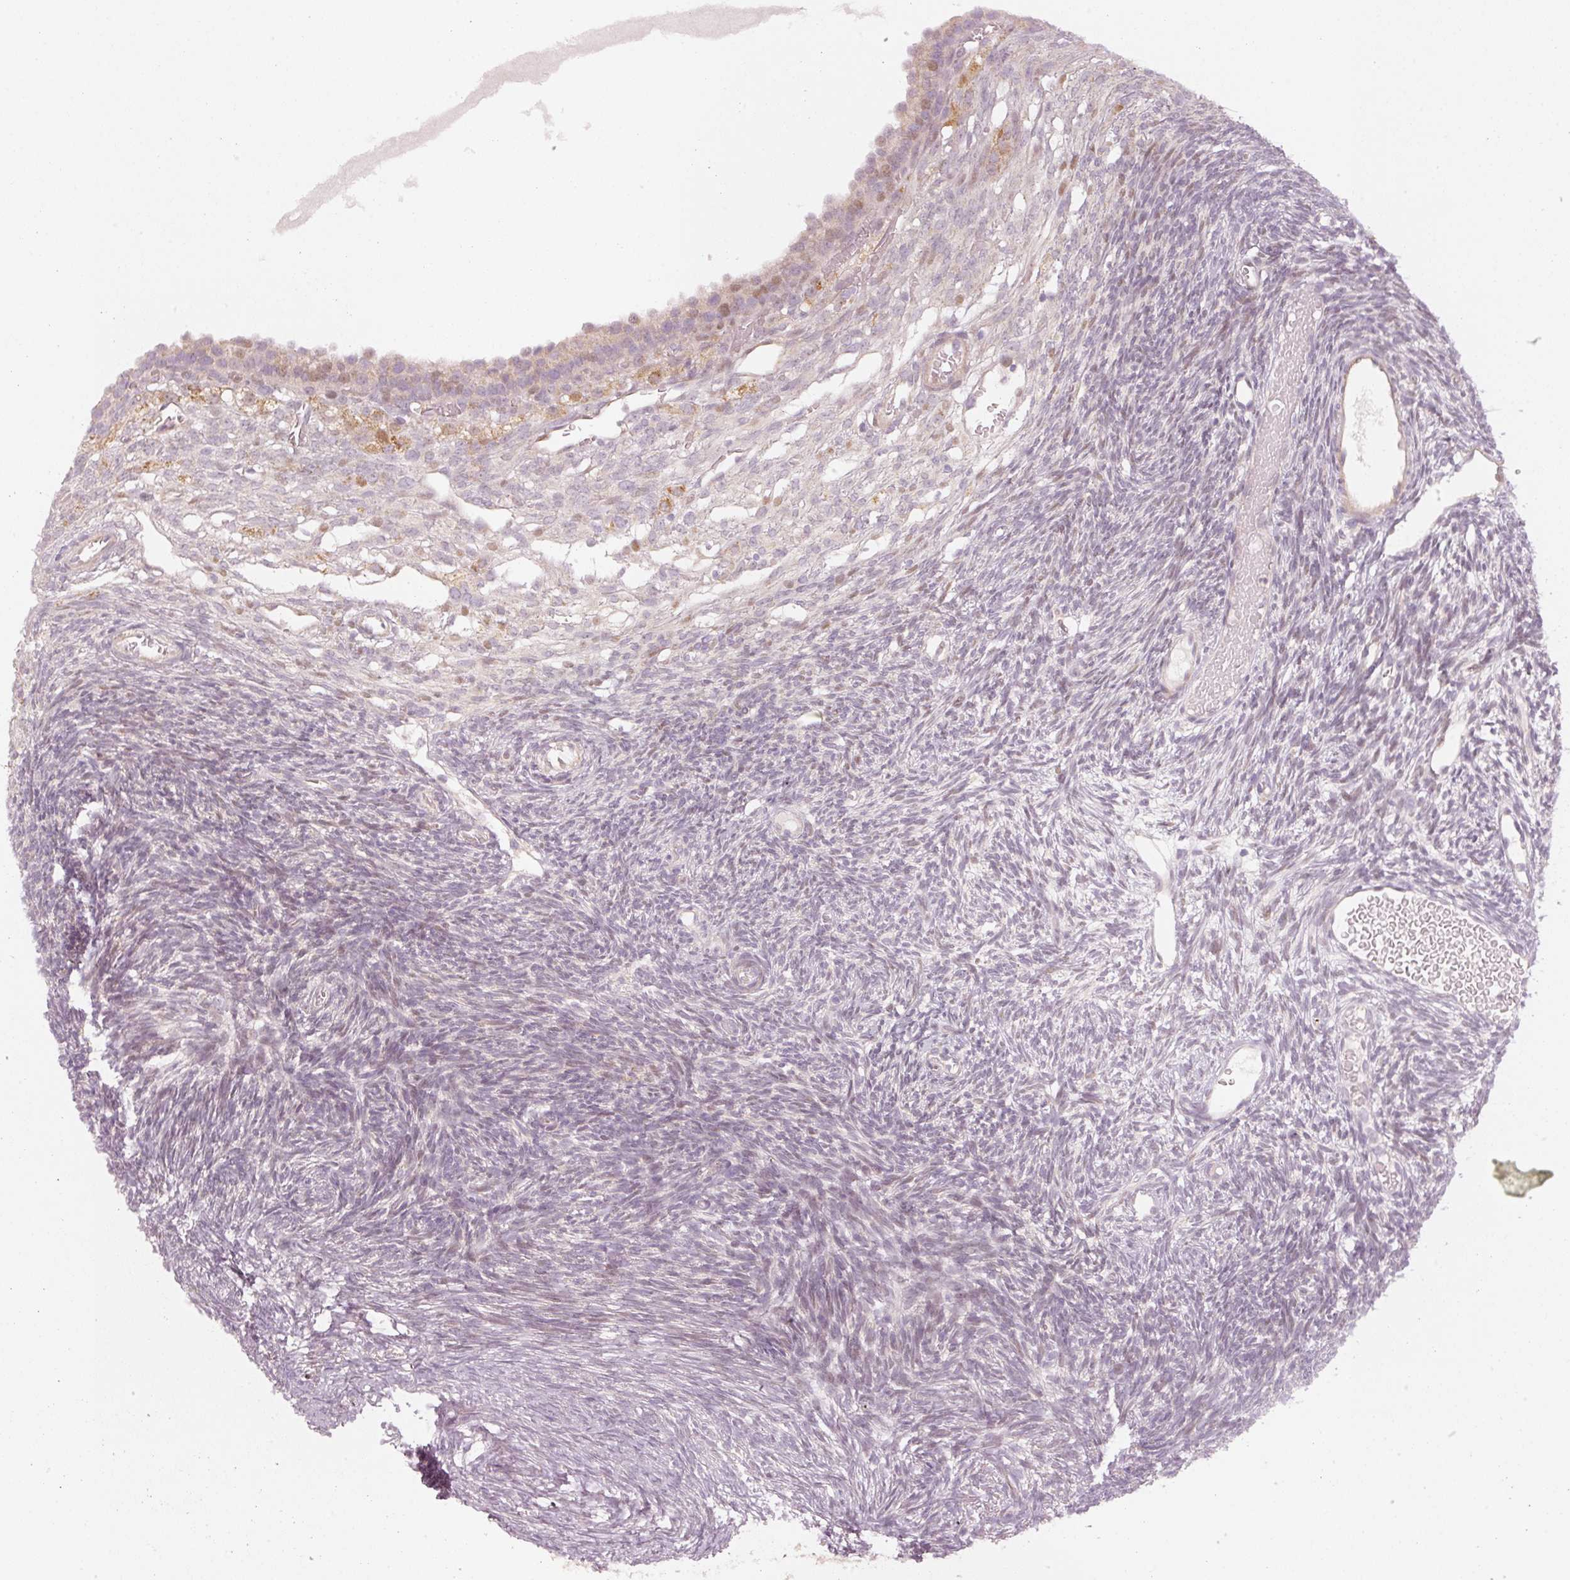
{"staining": {"intensity": "moderate", "quantity": ">75%", "location": "cytoplasmic/membranous"}, "tissue": "ovary", "cell_type": "Follicle cells", "image_type": "normal", "snomed": [{"axis": "morphology", "description": "Normal tissue, NOS"}, {"axis": "topography", "description": "Ovary"}], "caption": "IHC of unremarkable human ovary shows medium levels of moderate cytoplasmic/membranous expression in approximately >75% of follicle cells.", "gene": "DAPP1", "patient": {"sex": "female", "age": 39}}